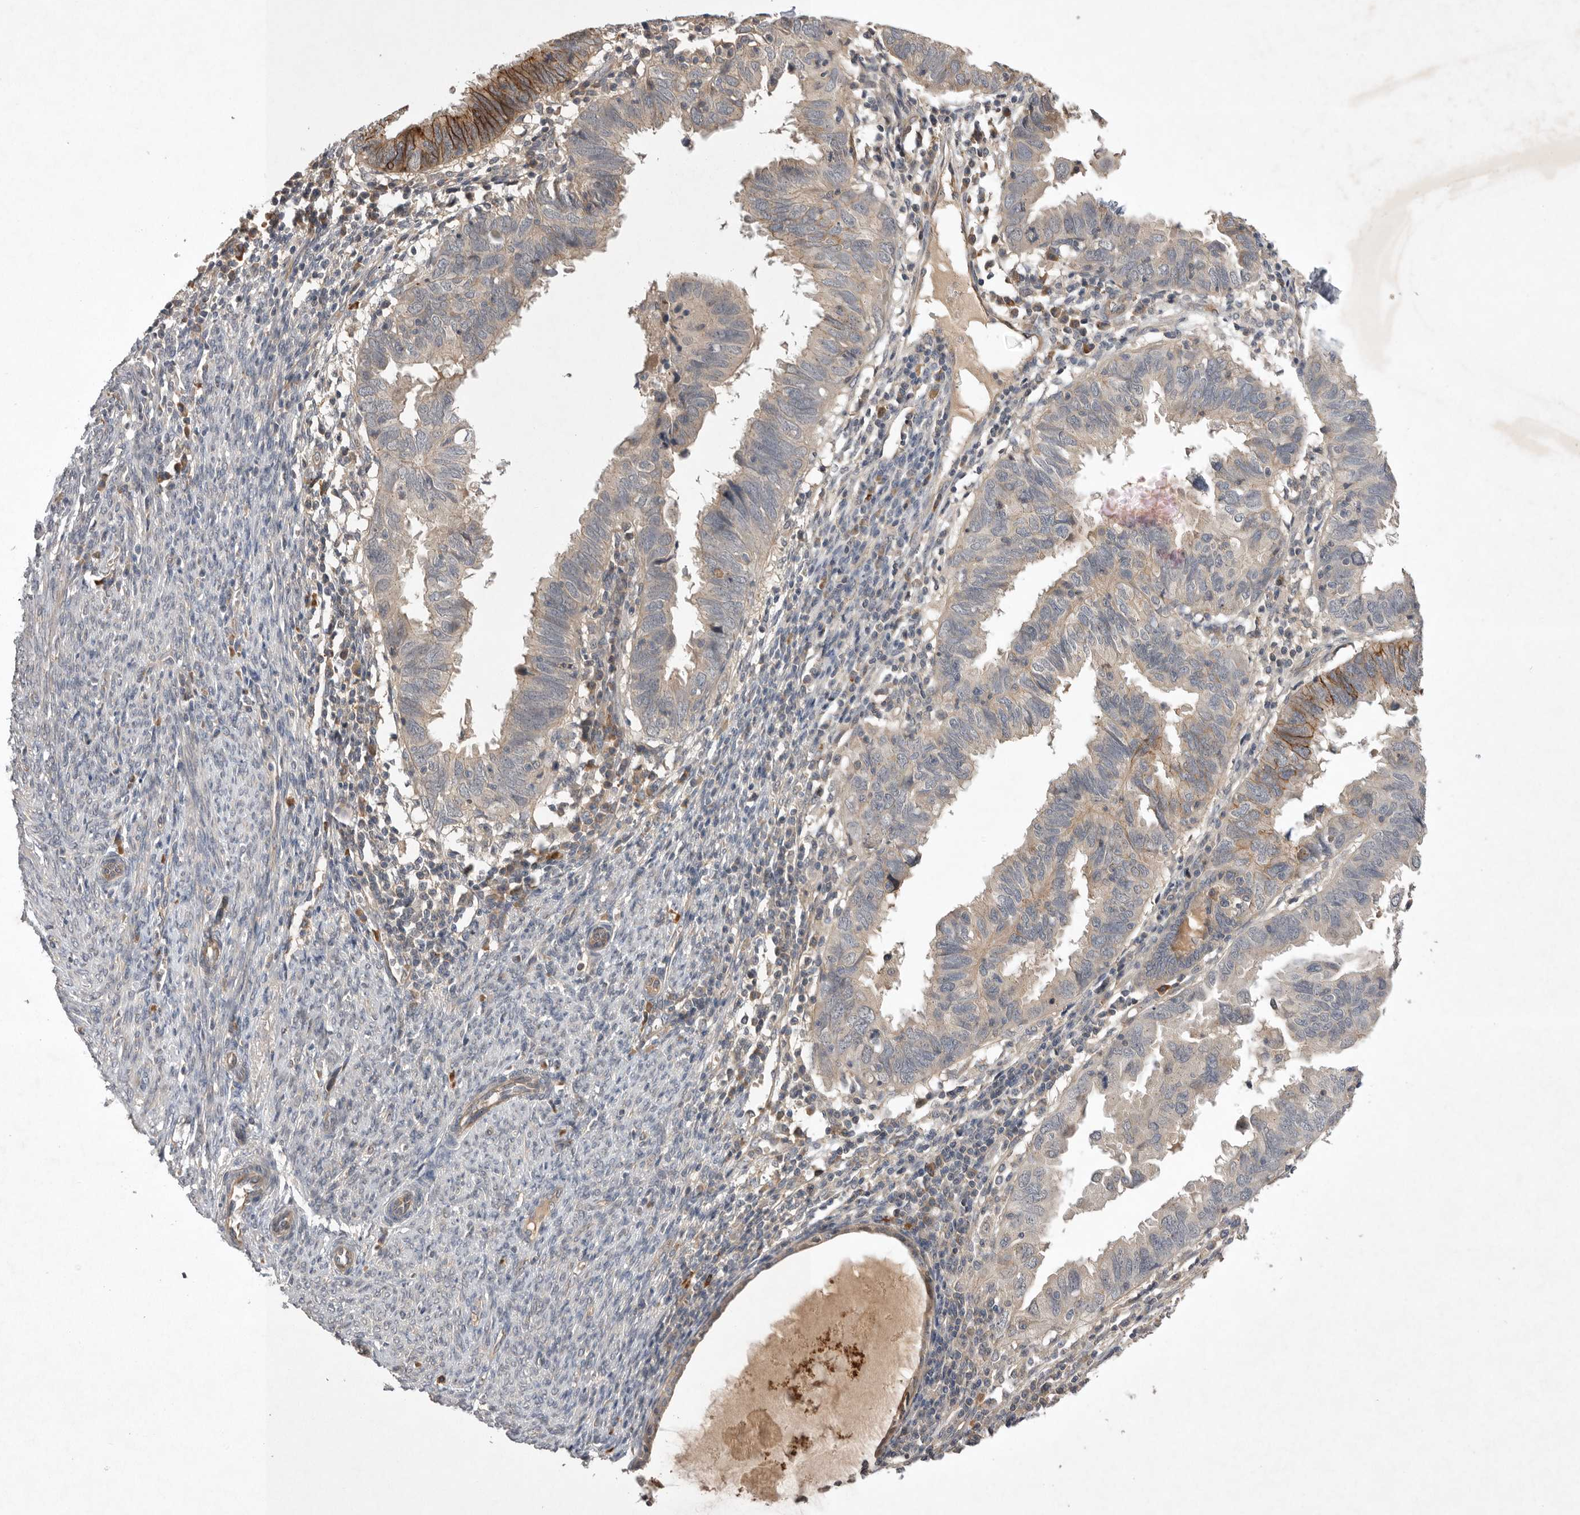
{"staining": {"intensity": "moderate", "quantity": "<25%", "location": "cytoplasmic/membranous"}, "tissue": "endometrial cancer", "cell_type": "Tumor cells", "image_type": "cancer", "snomed": [{"axis": "morphology", "description": "Adenocarcinoma, NOS"}, {"axis": "topography", "description": "Uterus"}], "caption": "This image reveals adenocarcinoma (endometrial) stained with immunohistochemistry (IHC) to label a protein in brown. The cytoplasmic/membranous of tumor cells show moderate positivity for the protein. Nuclei are counter-stained blue.", "gene": "NRCAM", "patient": {"sex": "female", "age": 77}}